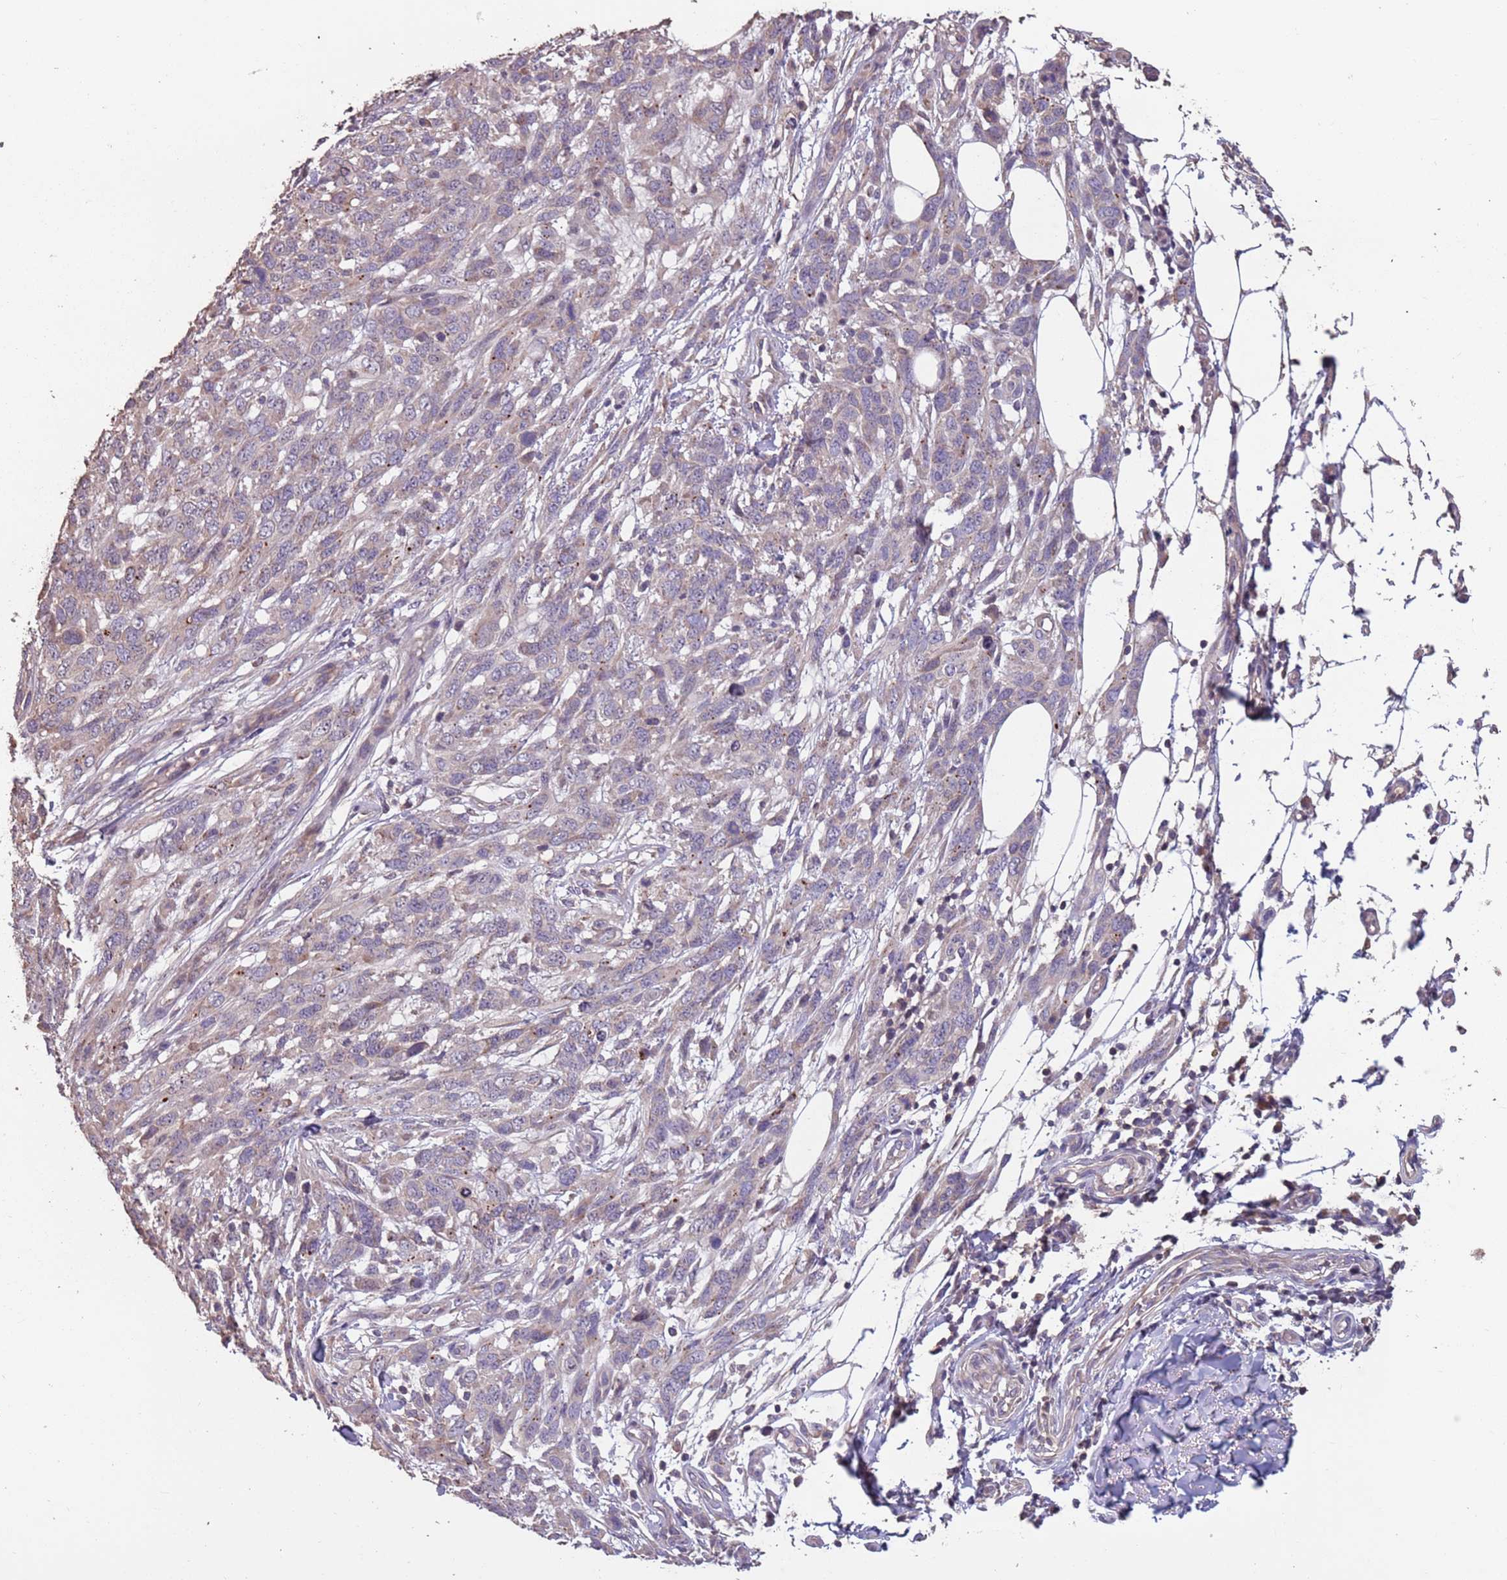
{"staining": {"intensity": "weak", "quantity": "25%-75%", "location": "cytoplasmic/membranous"}, "tissue": "melanoma", "cell_type": "Tumor cells", "image_type": "cancer", "snomed": [{"axis": "morphology", "description": "Normal morphology"}, {"axis": "morphology", "description": "Malignant melanoma, NOS"}, {"axis": "topography", "description": "Skin"}], "caption": "Malignant melanoma stained with immunohistochemistry (IHC) reveals weak cytoplasmic/membranous expression in approximately 25%-75% of tumor cells.", "gene": "MBD3L1", "patient": {"sex": "female", "age": 72}}